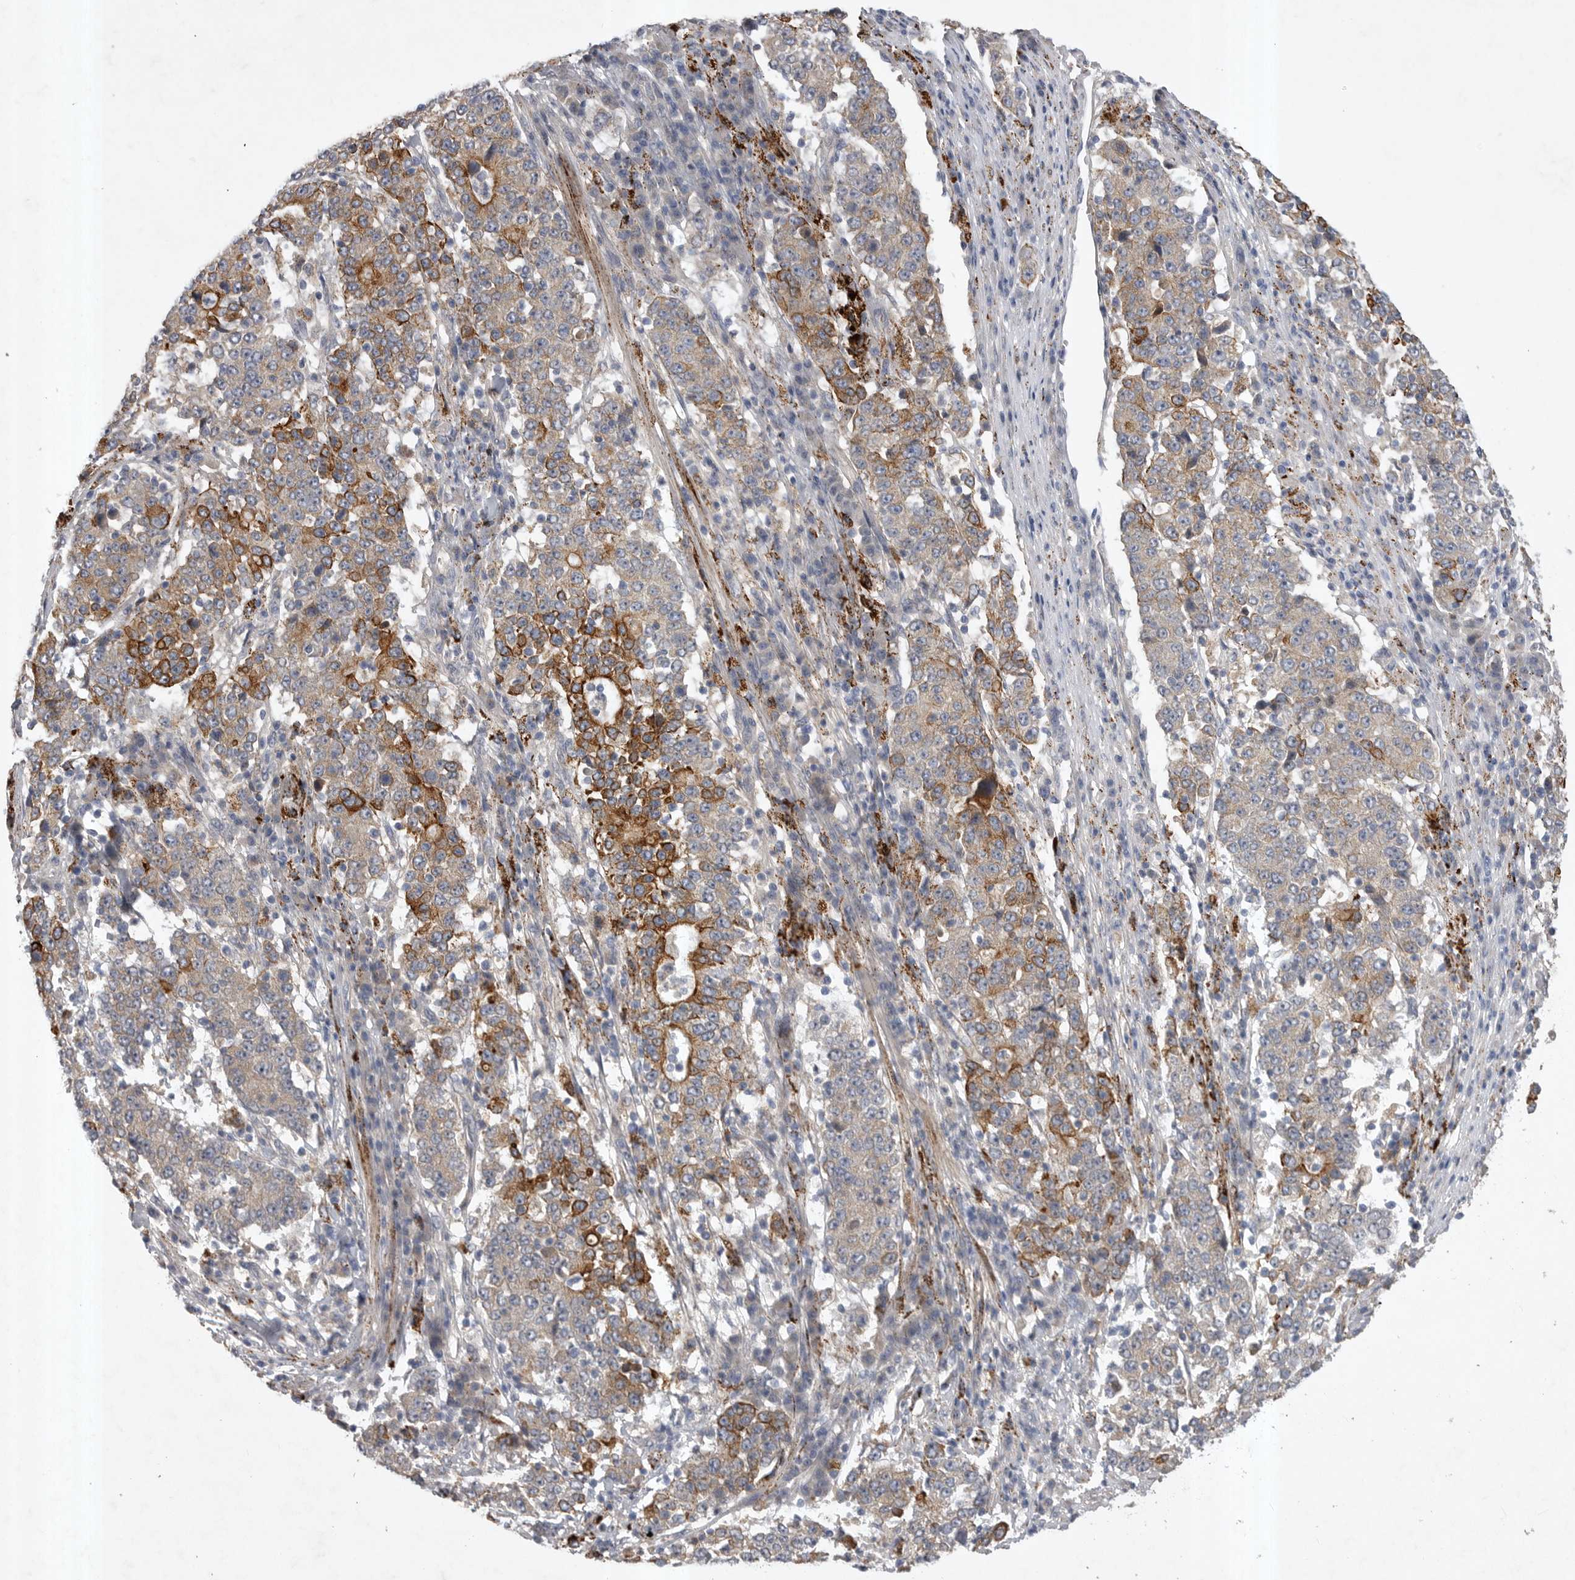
{"staining": {"intensity": "moderate", "quantity": "25%-75%", "location": "cytoplasmic/membranous"}, "tissue": "stomach cancer", "cell_type": "Tumor cells", "image_type": "cancer", "snomed": [{"axis": "morphology", "description": "Adenocarcinoma, NOS"}, {"axis": "topography", "description": "Stomach"}], "caption": "Immunohistochemical staining of stomach cancer (adenocarcinoma) demonstrates moderate cytoplasmic/membranous protein positivity in about 25%-75% of tumor cells.", "gene": "DHDDS", "patient": {"sex": "male", "age": 59}}